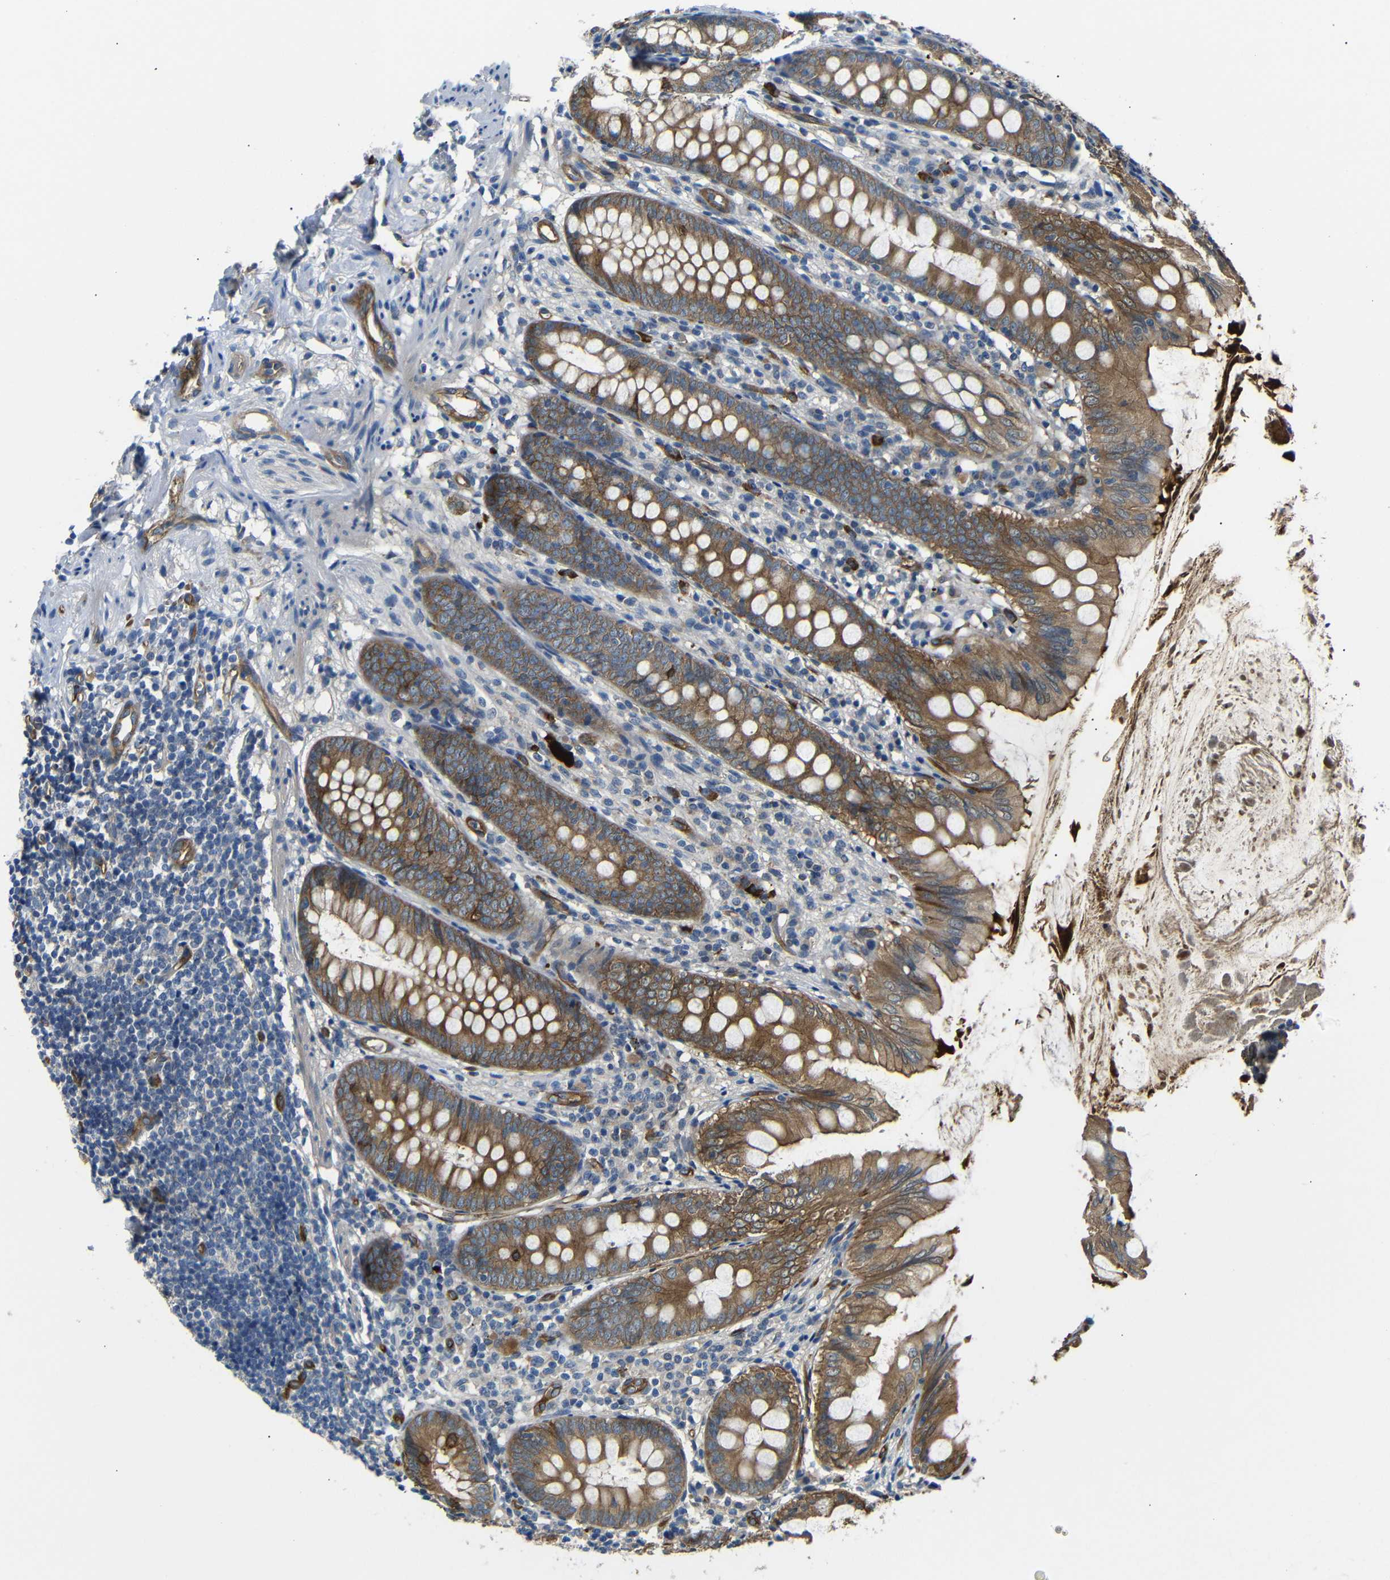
{"staining": {"intensity": "moderate", "quantity": ">75%", "location": "cytoplasmic/membranous"}, "tissue": "appendix", "cell_type": "Glandular cells", "image_type": "normal", "snomed": [{"axis": "morphology", "description": "Normal tissue, NOS"}, {"axis": "topography", "description": "Appendix"}], "caption": "Protein staining by IHC displays moderate cytoplasmic/membranous positivity in approximately >75% of glandular cells in benign appendix. The protein is shown in brown color, while the nuclei are stained blue.", "gene": "MYO1B", "patient": {"sex": "female", "age": 77}}